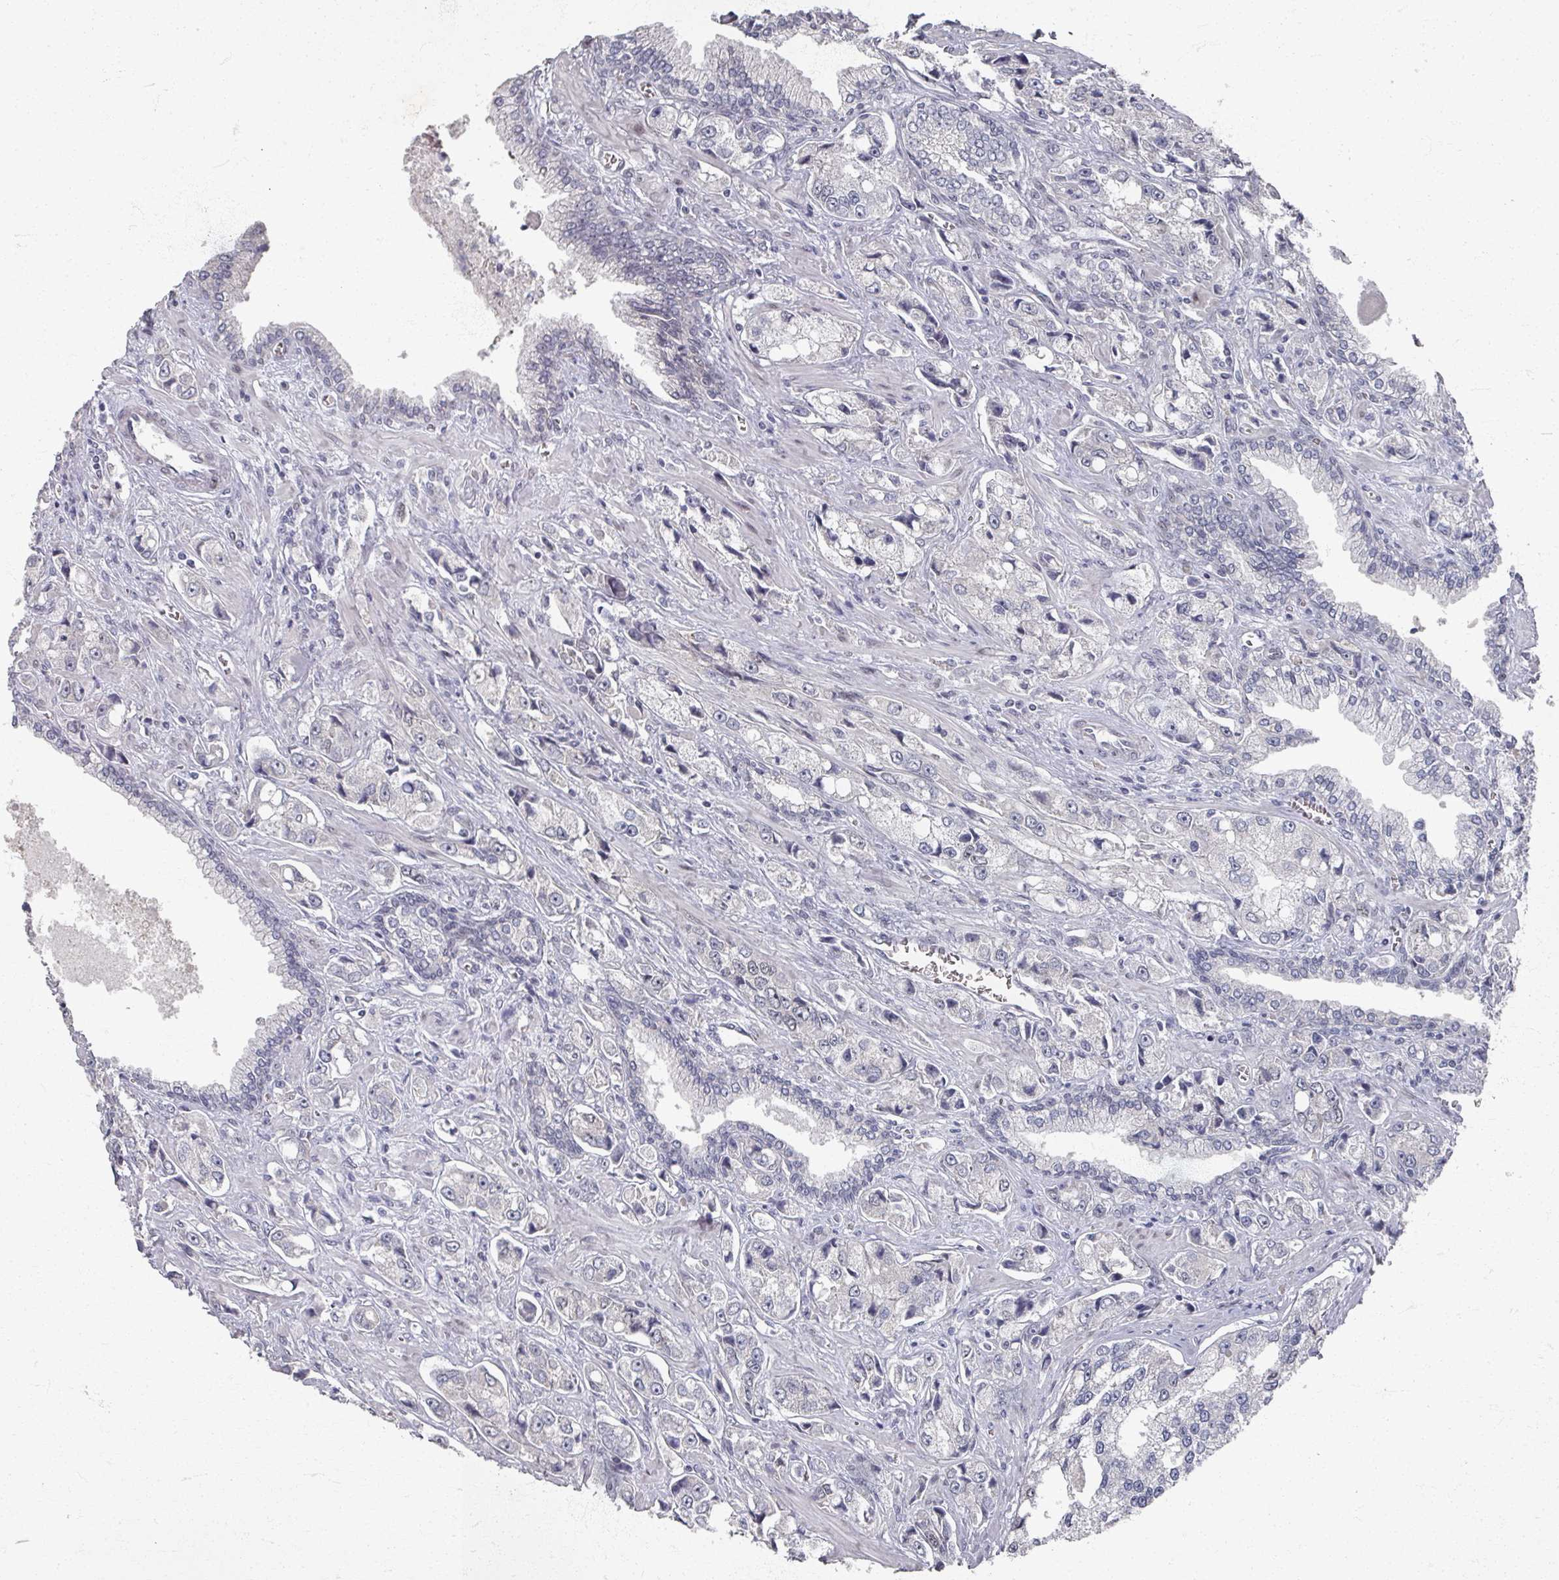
{"staining": {"intensity": "negative", "quantity": "none", "location": "none"}, "tissue": "prostate cancer", "cell_type": "Tumor cells", "image_type": "cancer", "snomed": [{"axis": "morphology", "description": "Adenocarcinoma, High grade"}, {"axis": "topography", "description": "Prostate"}], "caption": "A micrograph of human prostate cancer (high-grade adenocarcinoma) is negative for staining in tumor cells. (DAB IHC with hematoxylin counter stain).", "gene": "PSKH1", "patient": {"sex": "male", "age": 74}}